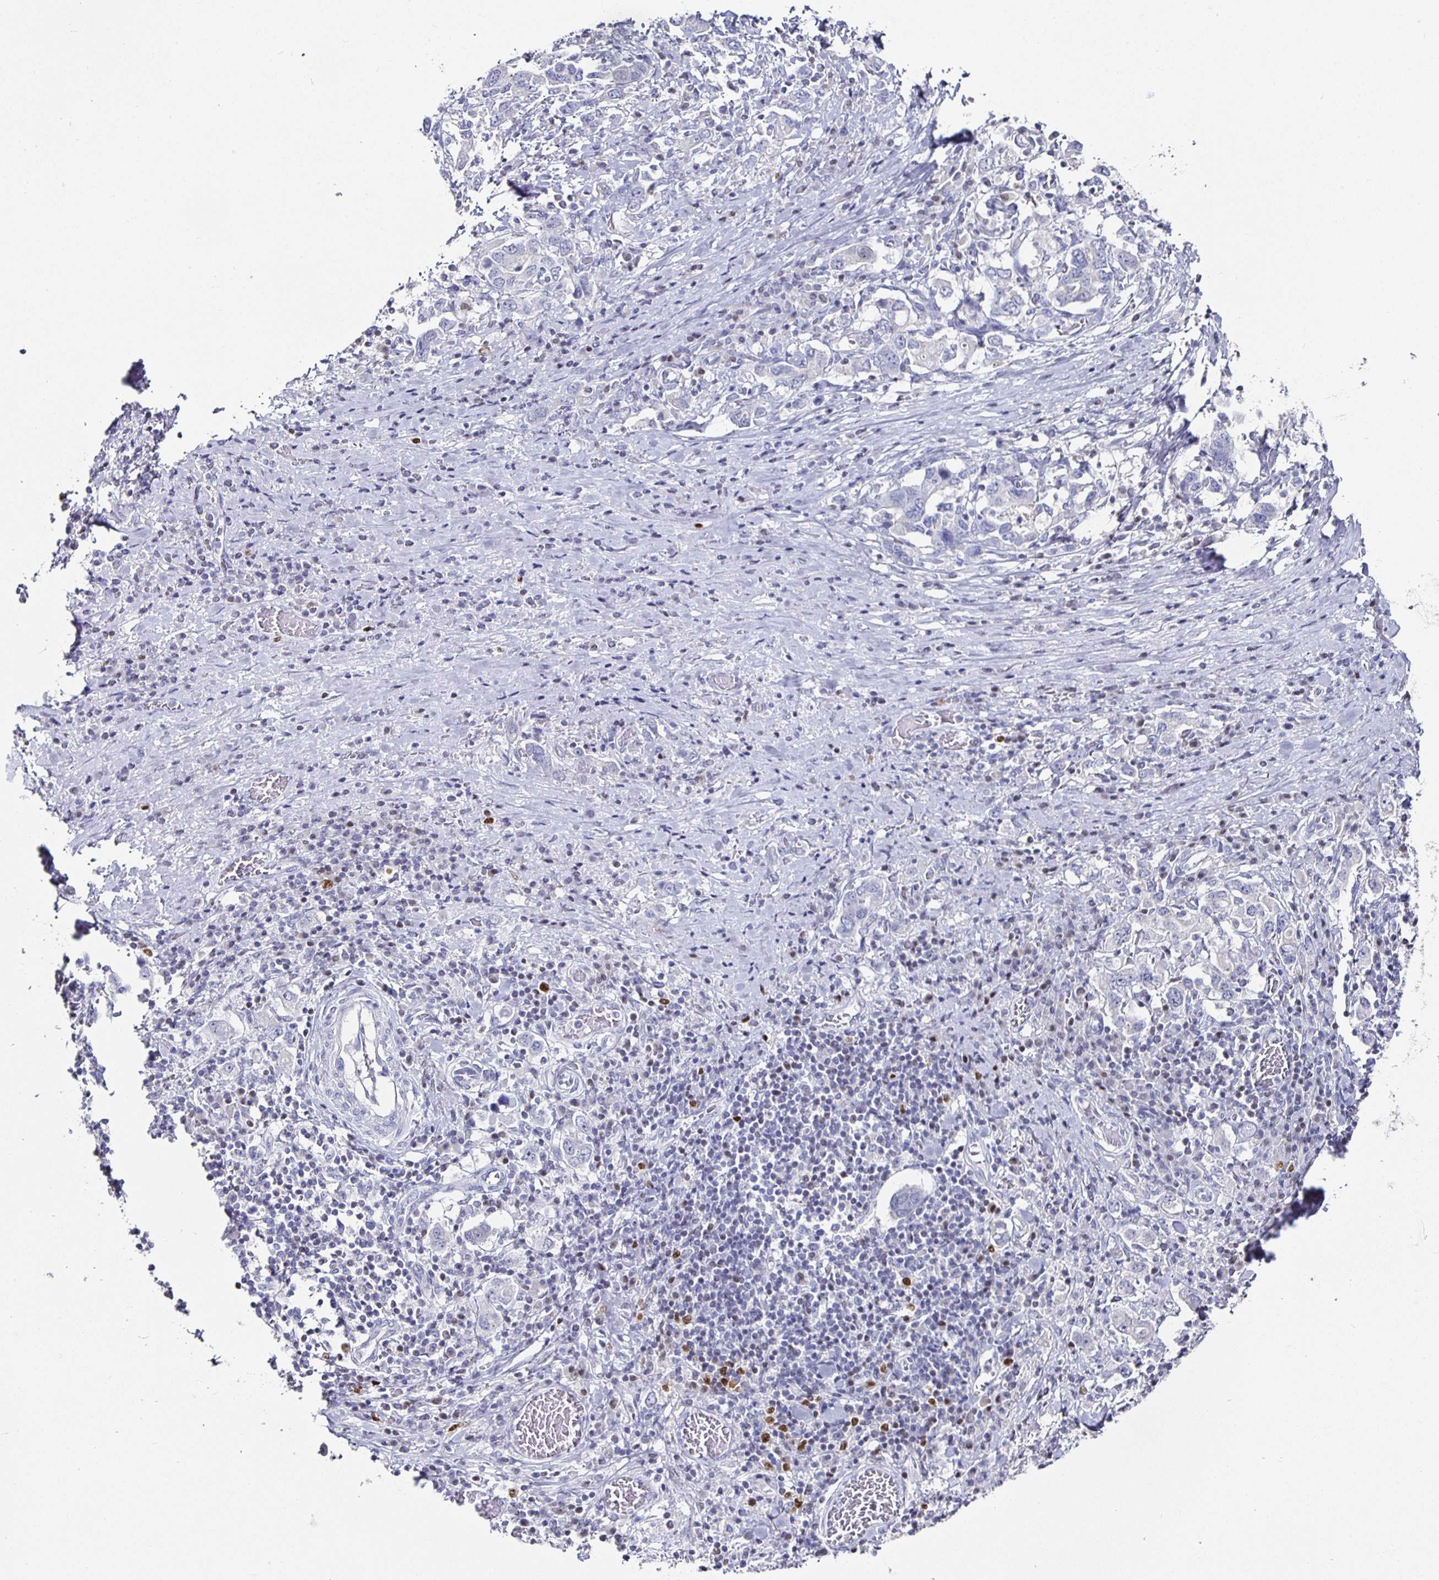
{"staining": {"intensity": "negative", "quantity": "none", "location": "none"}, "tissue": "stomach cancer", "cell_type": "Tumor cells", "image_type": "cancer", "snomed": [{"axis": "morphology", "description": "Adenocarcinoma, NOS"}, {"axis": "topography", "description": "Stomach, upper"}, {"axis": "topography", "description": "Stomach"}], "caption": "DAB immunohistochemical staining of stomach adenocarcinoma demonstrates no significant expression in tumor cells.", "gene": "RUNX2", "patient": {"sex": "male", "age": 62}}